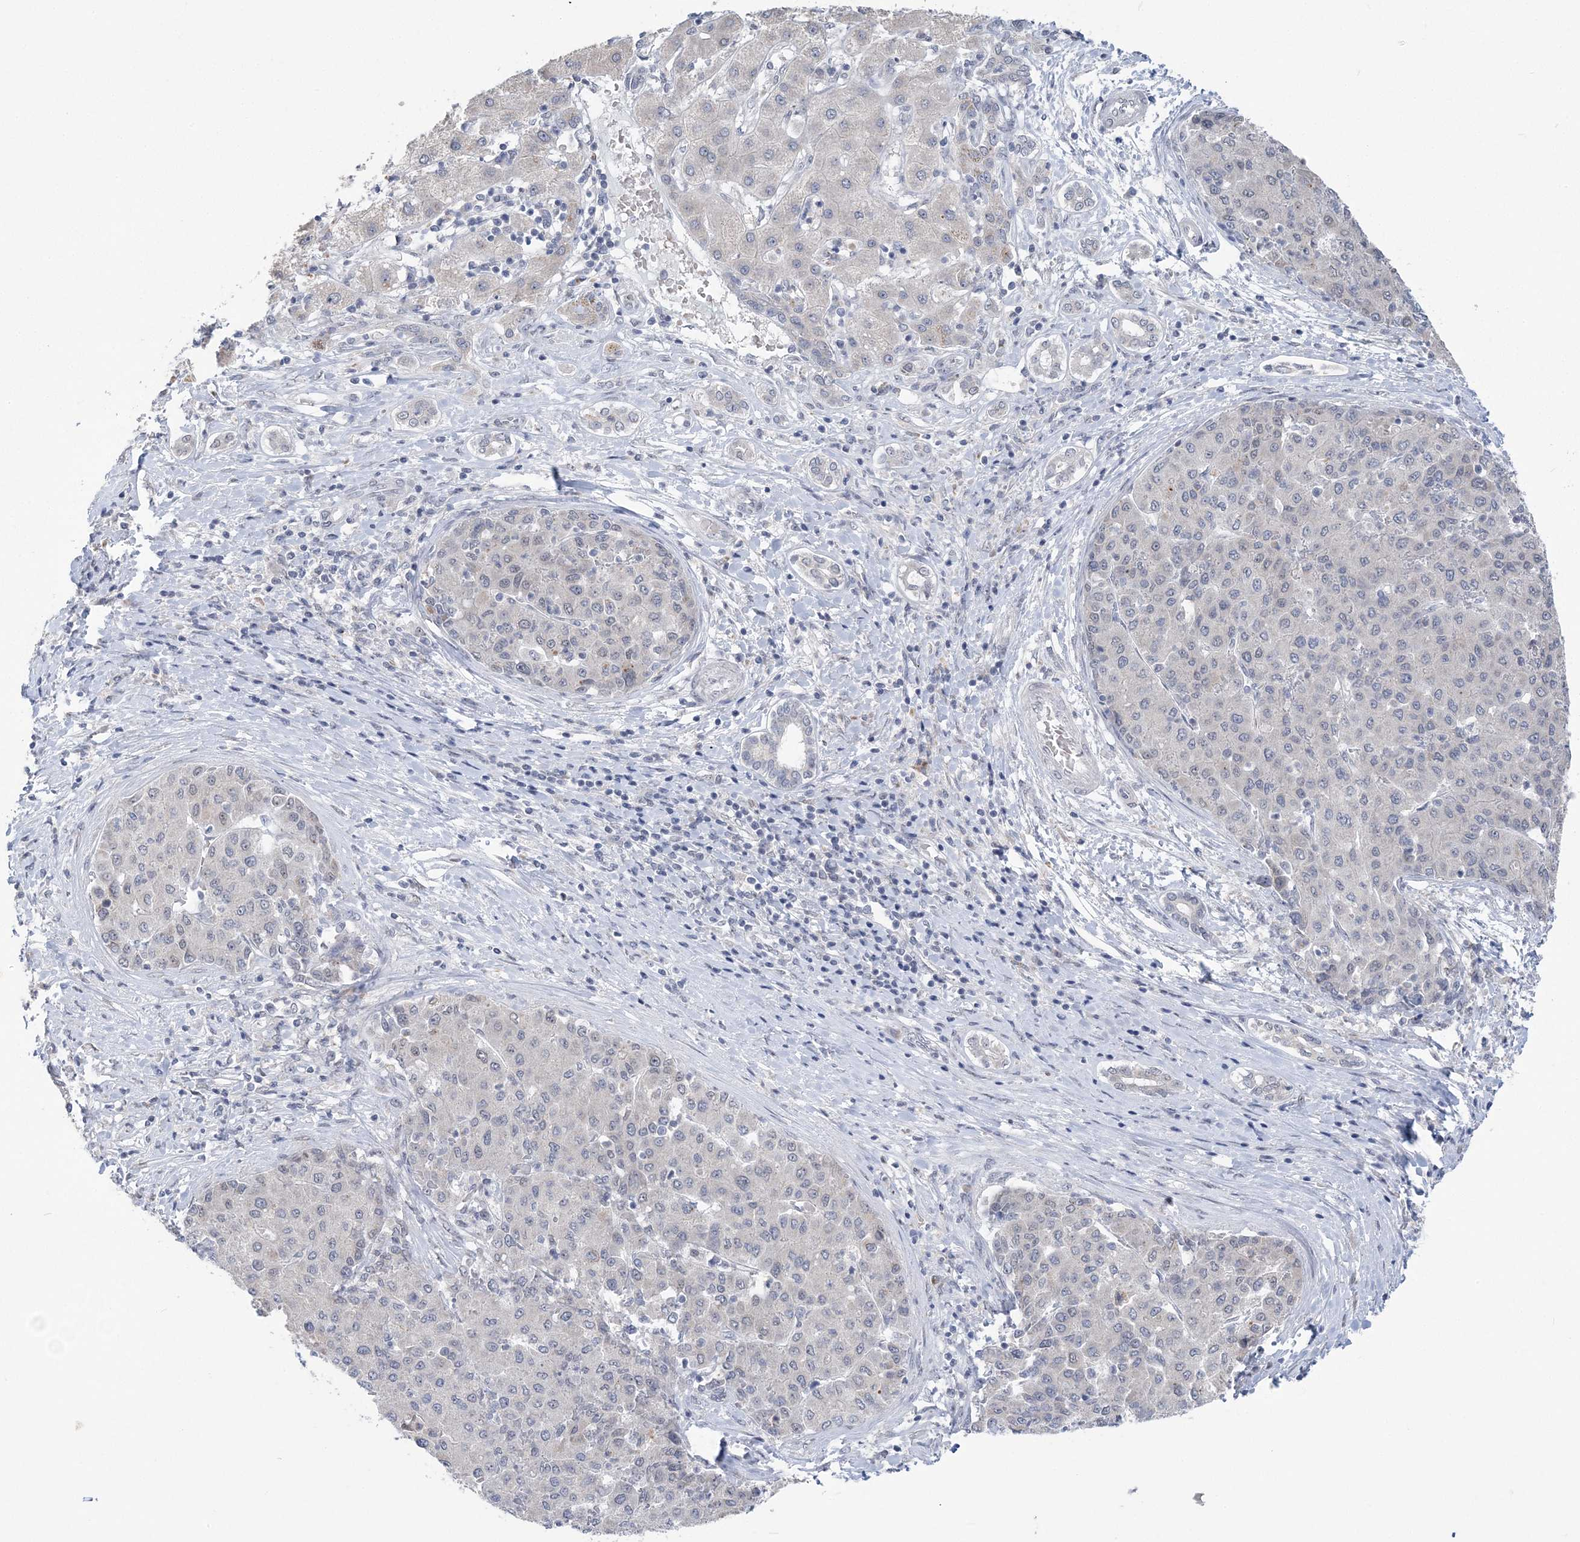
{"staining": {"intensity": "negative", "quantity": "none", "location": "none"}, "tissue": "liver cancer", "cell_type": "Tumor cells", "image_type": "cancer", "snomed": [{"axis": "morphology", "description": "Carcinoma, Hepatocellular, NOS"}, {"axis": "topography", "description": "Liver"}], "caption": "Protein analysis of liver cancer displays no significant positivity in tumor cells. The staining is performed using DAB brown chromogen with nuclei counter-stained in using hematoxylin.", "gene": "ZBTB7A", "patient": {"sex": "male", "age": 65}}